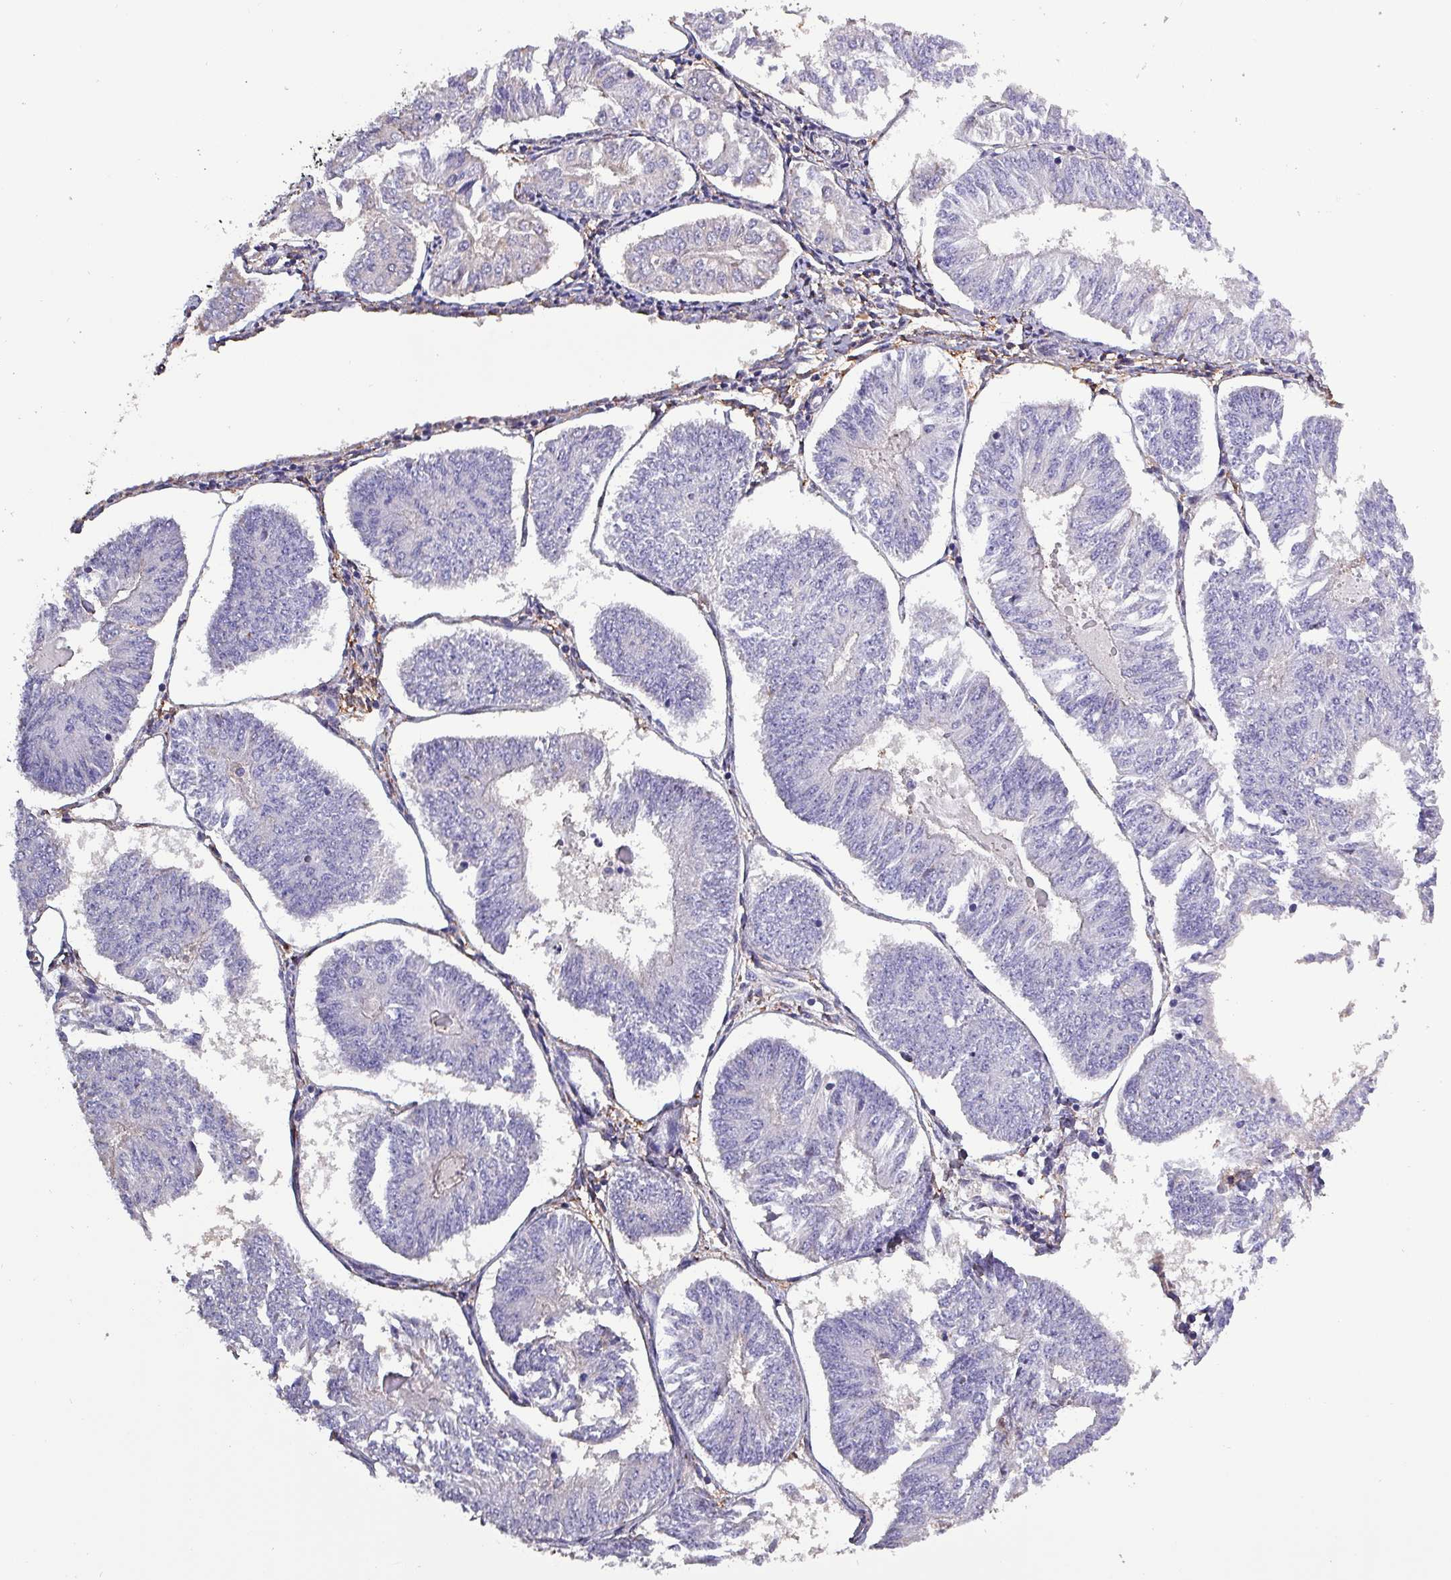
{"staining": {"intensity": "negative", "quantity": "none", "location": "none"}, "tissue": "endometrial cancer", "cell_type": "Tumor cells", "image_type": "cancer", "snomed": [{"axis": "morphology", "description": "Adenocarcinoma, NOS"}, {"axis": "topography", "description": "Endometrium"}], "caption": "High magnification brightfield microscopy of endometrial cancer (adenocarcinoma) stained with DAB (3,3'-diaminobenzidine) (brown) and counterstained with hematoxylin (blue): tumor cells show no significant staining. (Brightfield microscopy of DAB IHC at high magnification).", "gene": "HTRA4", "patient": {"sex": "female", "age": 58}}